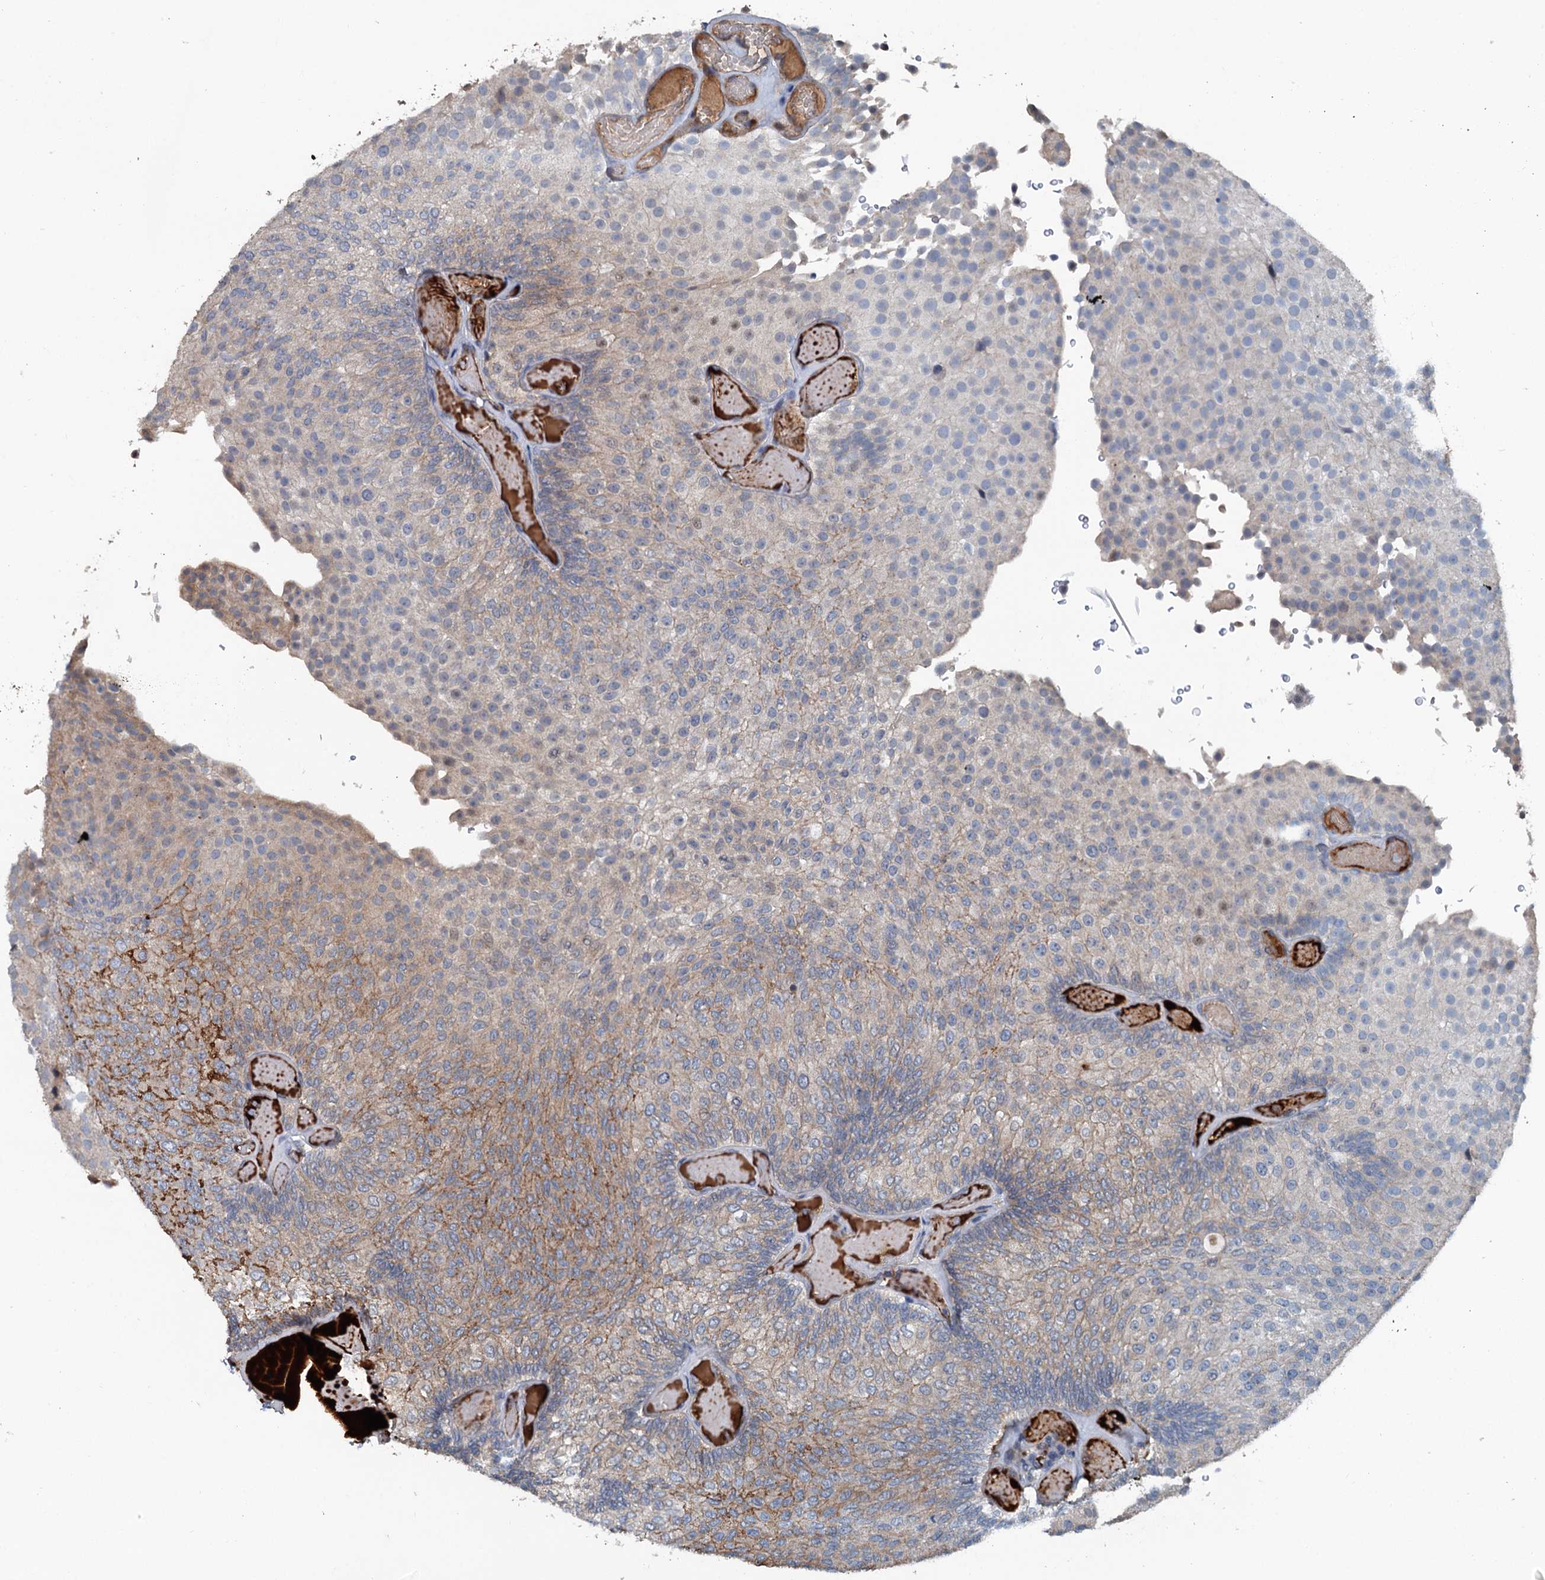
{"staining": {"intensity": "moderate", "quantity": "<25%", "location": "cytoplasmic/membranous"}, "tissue": "urothelial cancer", "cell_type": "Tumor cells", "image_type": "cancer", "snomed": [{"axis": "morphology", "description": "Urothelial carcinoma, Low grade"}, {"axis": "topography", "description": "Urinary bladder"}], "caption": "Approximately <25% of tumor cells in human urothelial cancer display moderate cytoplasmic/membranous protein staining as visualized by brown immunohistochemical staining.", "gene": "TEDC1", "patient": {"sex": "male", "age": 78}}